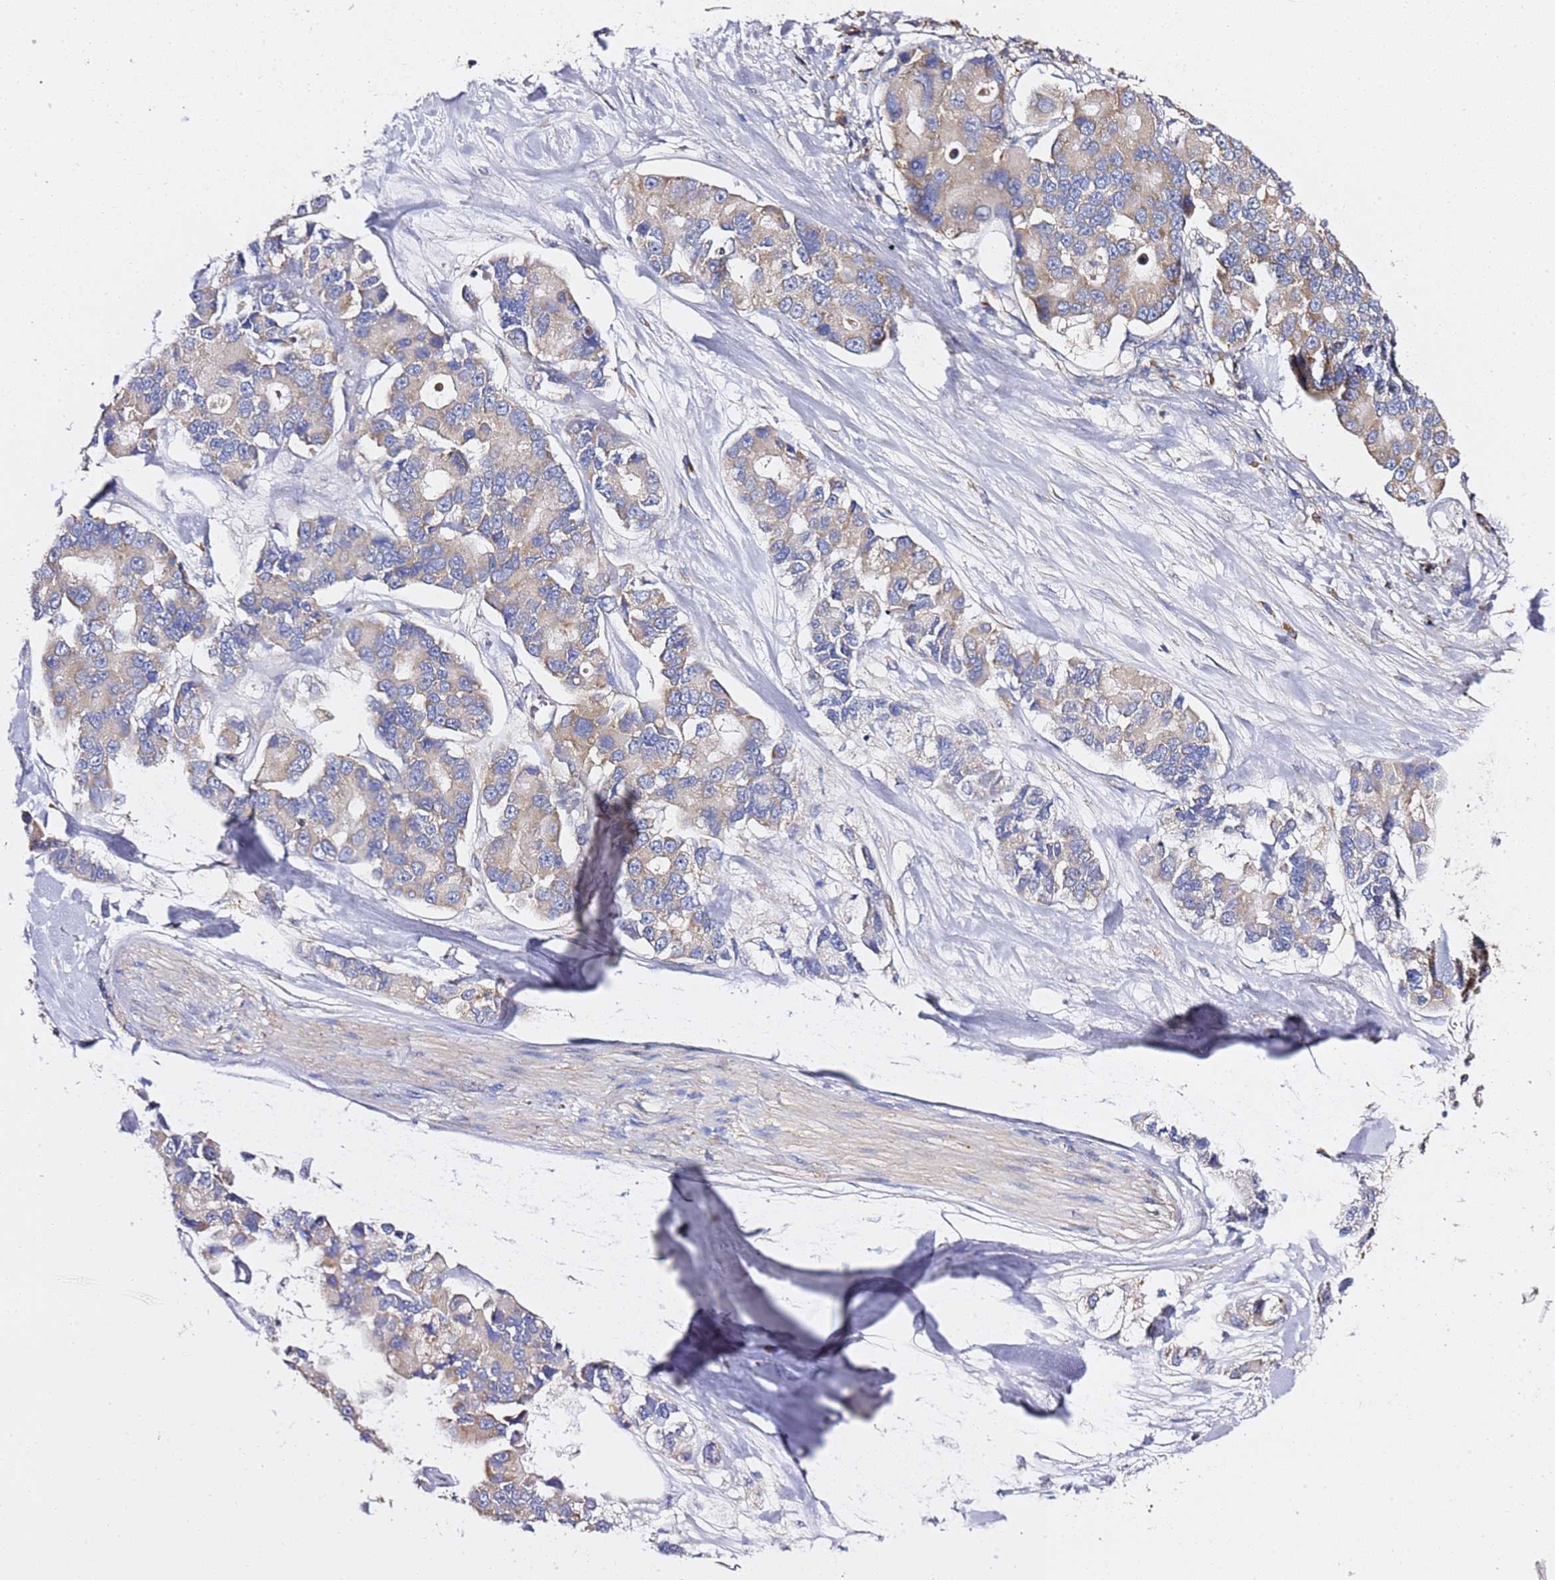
{"staining": {"intensity": "weak", "quantity": "25%-75%", "location": "cytoplasmic/membranous"}, "tissue": "lung cancer", "cell_type": "Tumor cells", "image_type": "cancer", "snomed": [{"axis": "morphology", "description": "Adenocarcinoma, NOS"}, {"axis": "topography", "description": "Lung"}], "caption": "Immunohistochemistry (IHC) staining of lung cancer, which shows low levels of weak cytoplasmic/membranous expression in approximately 25%-75% of tumor cells indicating weak cytoplasmic/membranous protein expression. The staining was performed using DAB (3,3'-diaminobenzidine) (brown) for protein detection and nuclei were counterstained in hematoxylin (blue).", "gene": "C19orf12", "patient": {"sex": "female", "age": 54}}